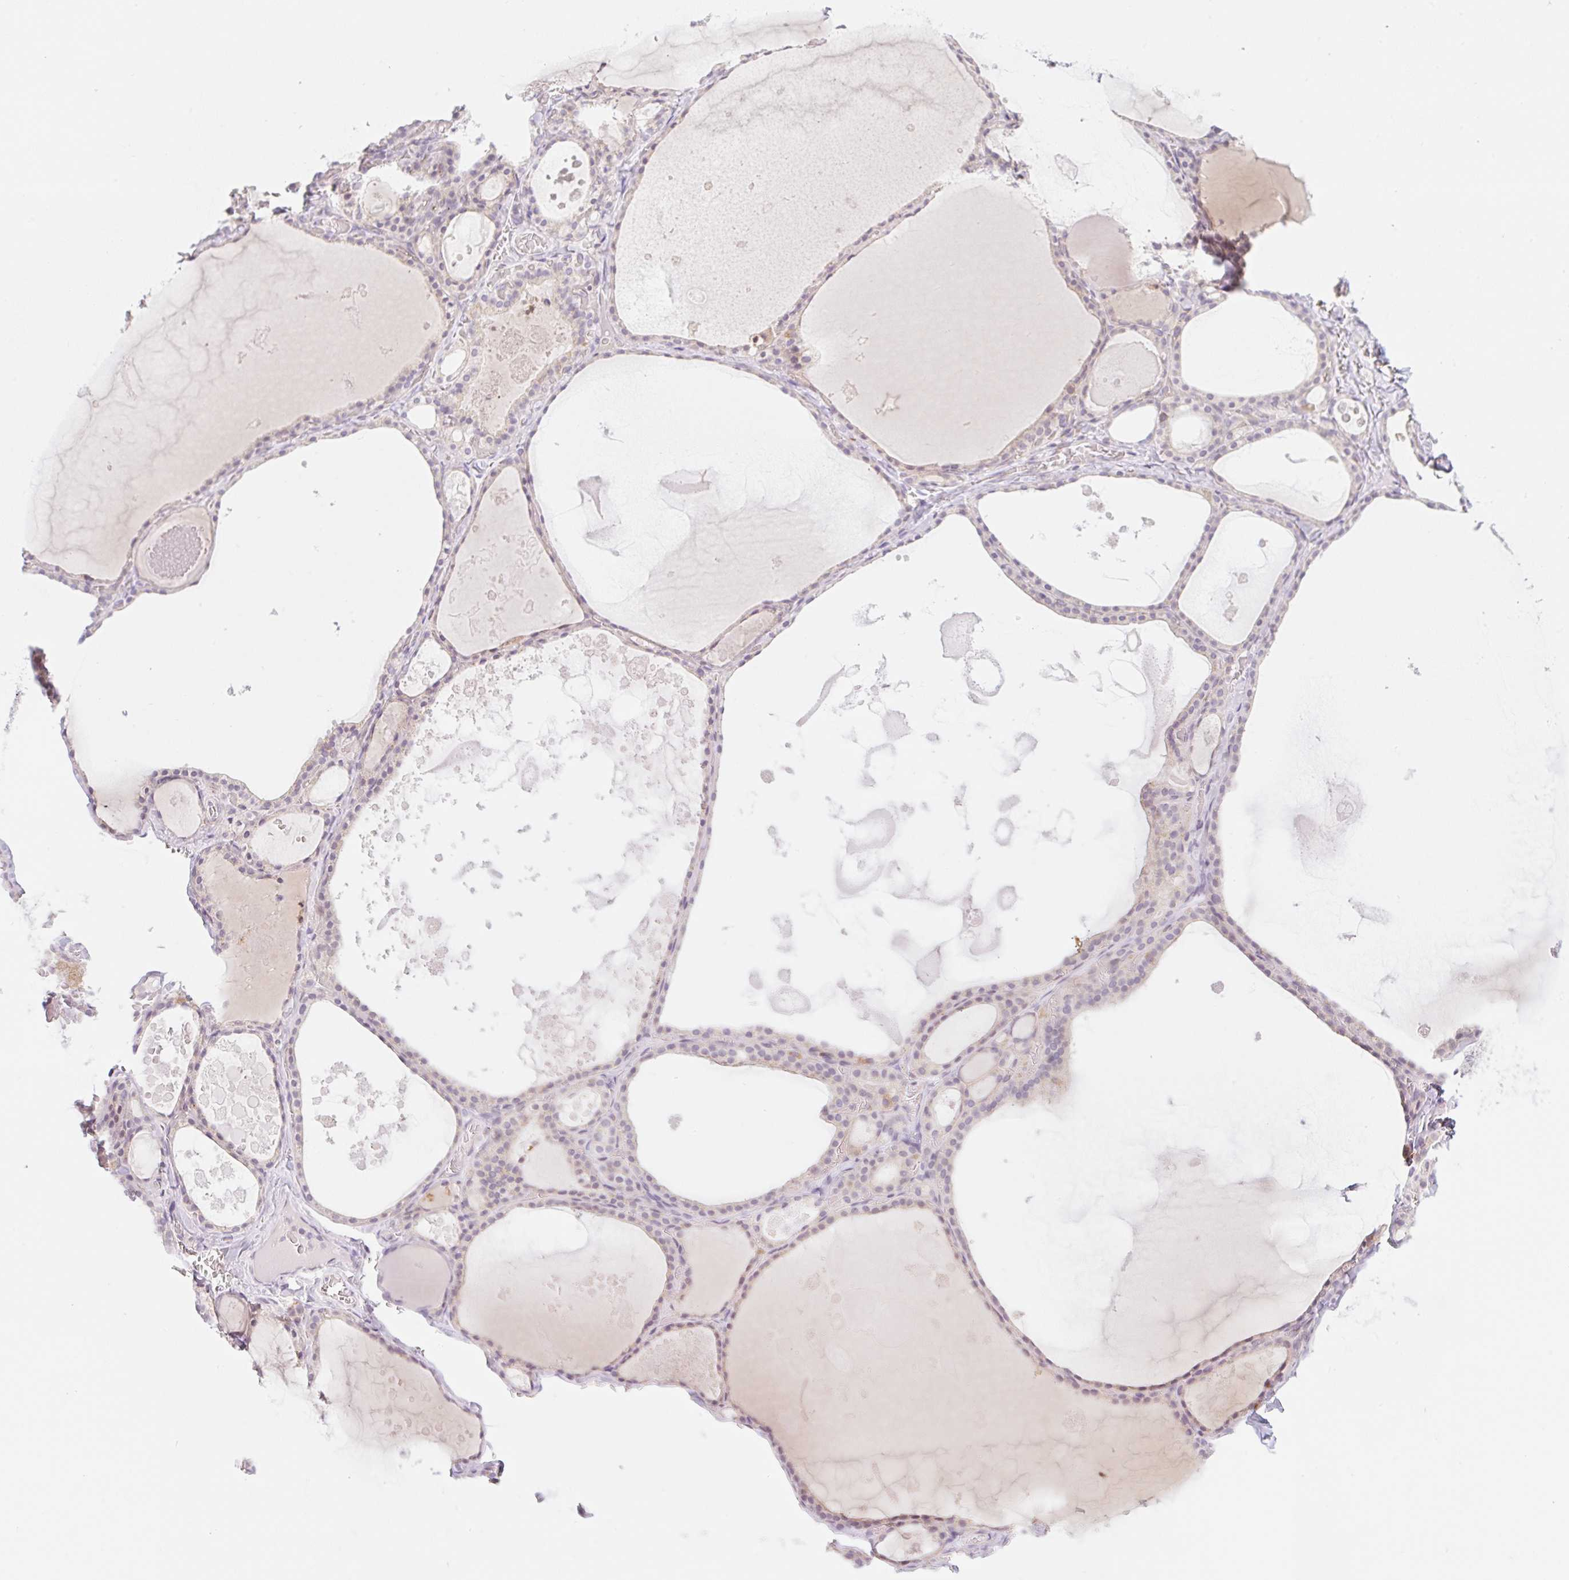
{"staining": {"intensity": "weak", "quantity": "<25%", "location": "cytoplasmic/membranous"}, "tissue": "thyroid gland", "cell_type": "Glandular cells", "image_type": "normal", "snomed": [{"axis": "morphology", "description": "Normal tissue, NOS"}, {"axis": "topography", "description": "Thyroid gland"}], "caption": "Protein analysis of unremarkable thyroid gland shows no significant expression in glandular cells.", "gene": "CASKIN1", "patient": {"sex": "male", "age": 56}}